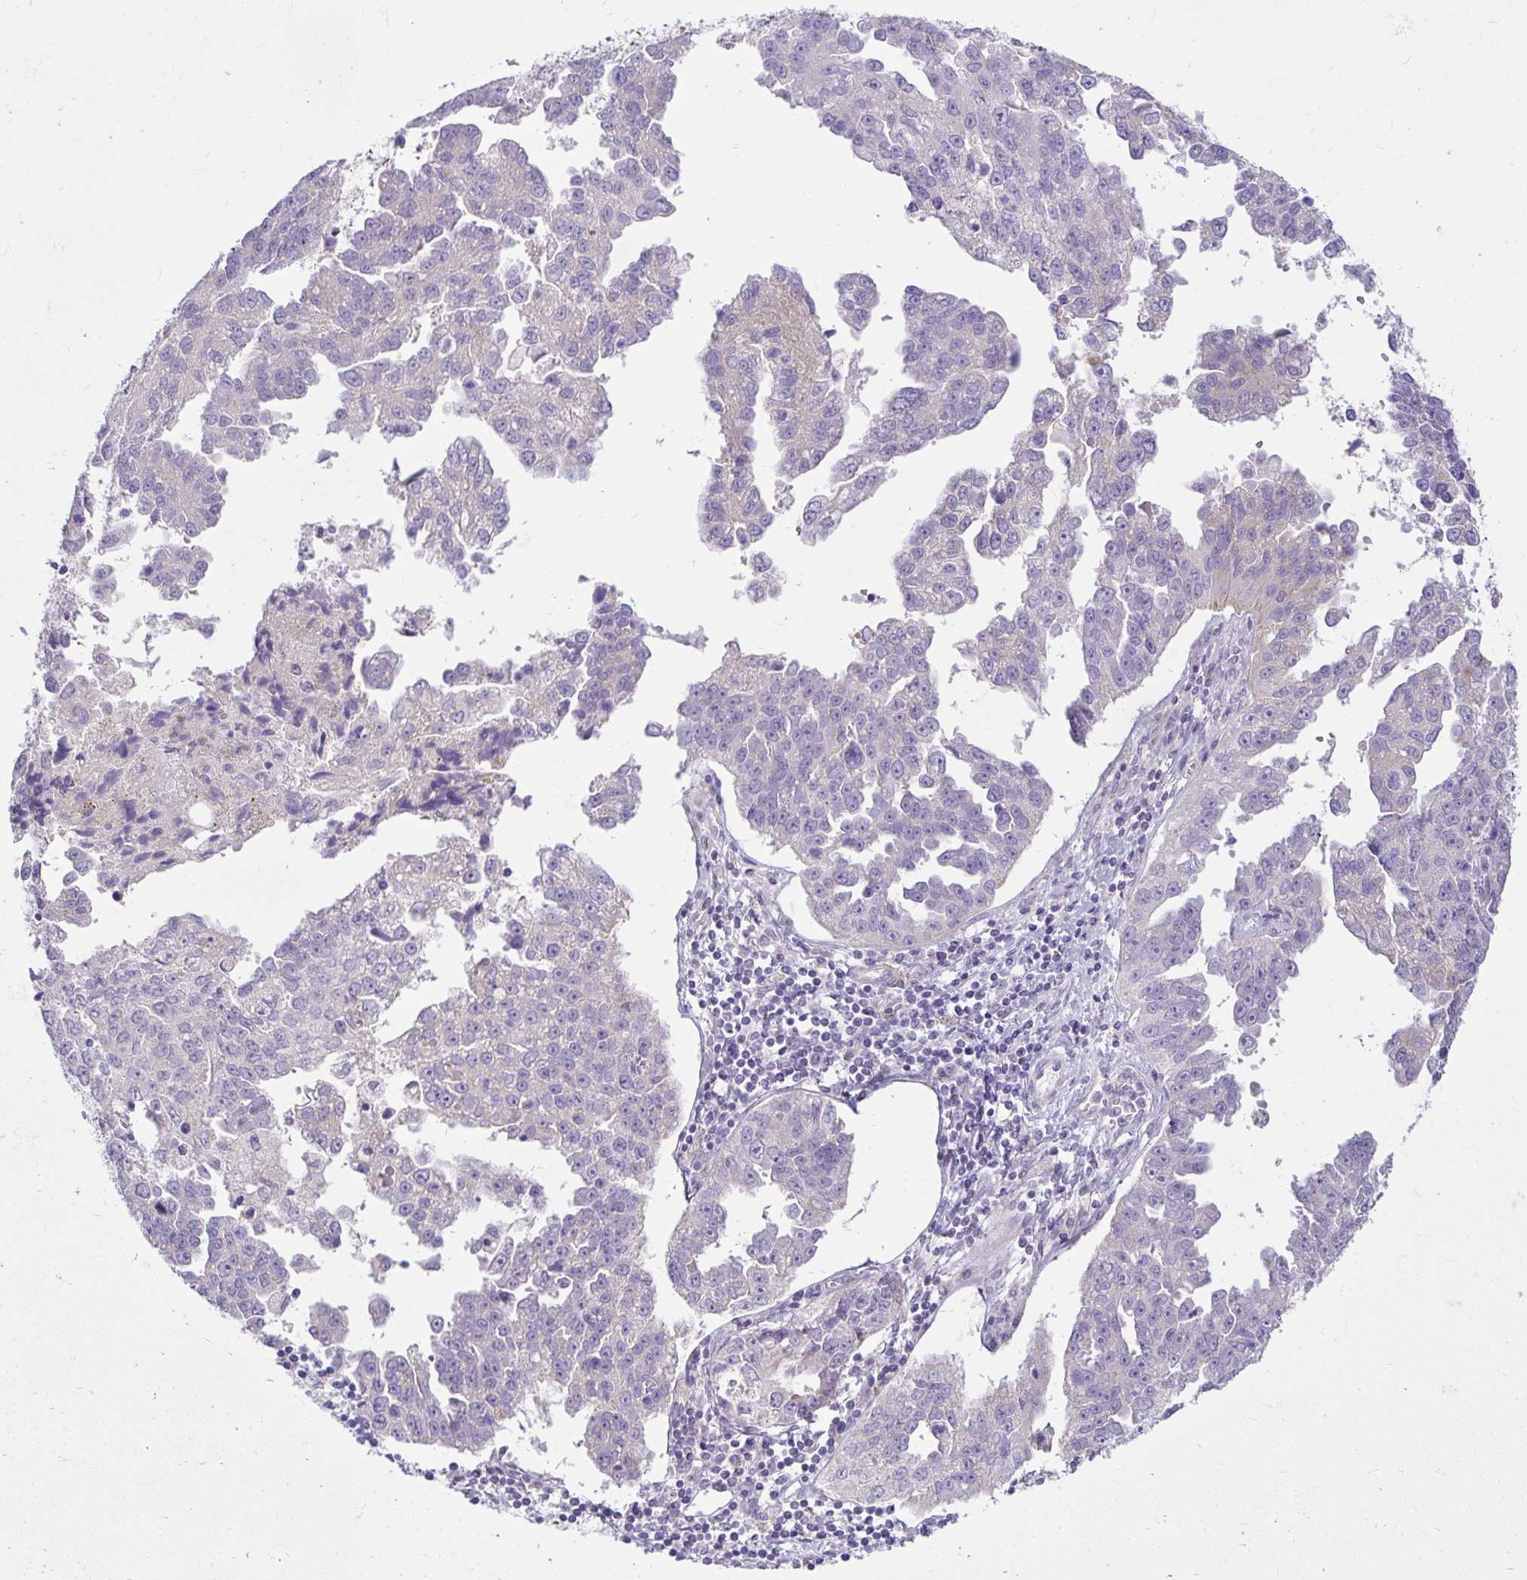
{"staining": {"intensity": "negative", "quantity": "none", "location": "none"}, "tissue": "ovarian cancer", "cell_type": "Tumor cells", "image_type": "cancer", "snomed": [{"axis": "morphology", "description": "Cystadenocarcinoma, serous, NOS"}, {"axis": "topography", "description": "Ovary"}], "caption": "Tumor cells are negative for brown protein staining in ovarian serous cystadenocarcinoma.", "gene": "PKN3", "patient": {"sex": "female", "age": 75}}